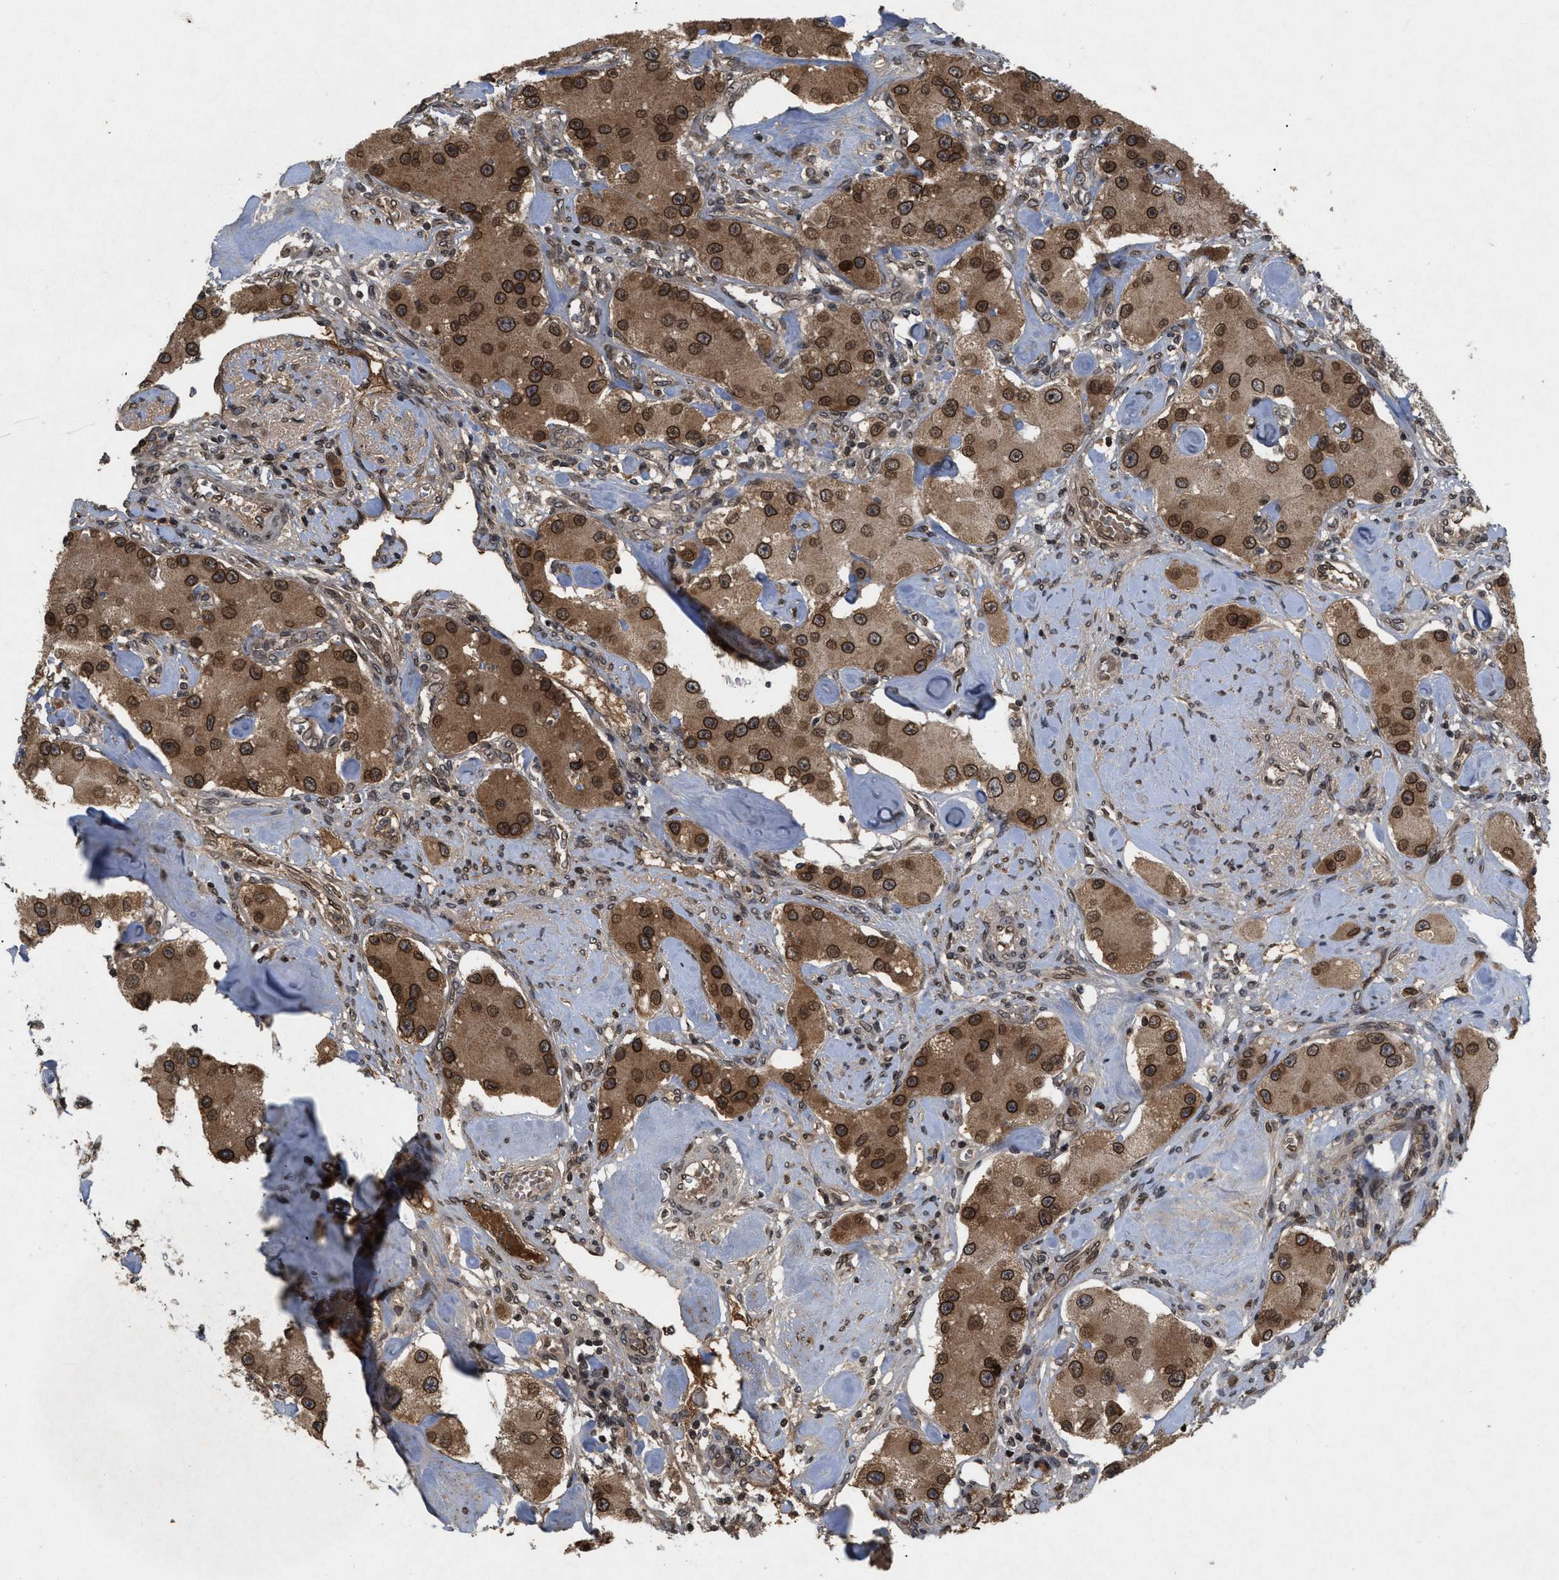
{"staining": {"intensity": "strong", "quantity": ">75%", "location": "cytoplasmic/membranous,nuclear"}, "tissue": "carcinoid", "cell_type": "Tumor cells", "image_type": "cancer", "snomed": [{"axis": "morphology", "description": "Carcinoid, malignant, NOS"}, {"axis": "topography", "description": "Pancreas"}], "caption": "The immunohistochemical stain shows strong cytoplasmic/membranous and nuclear expression in tumor cells of carcinoid (malignant) tissue.", "gene": "CRY1", "patient": {"sex": "male", "age": 41}}